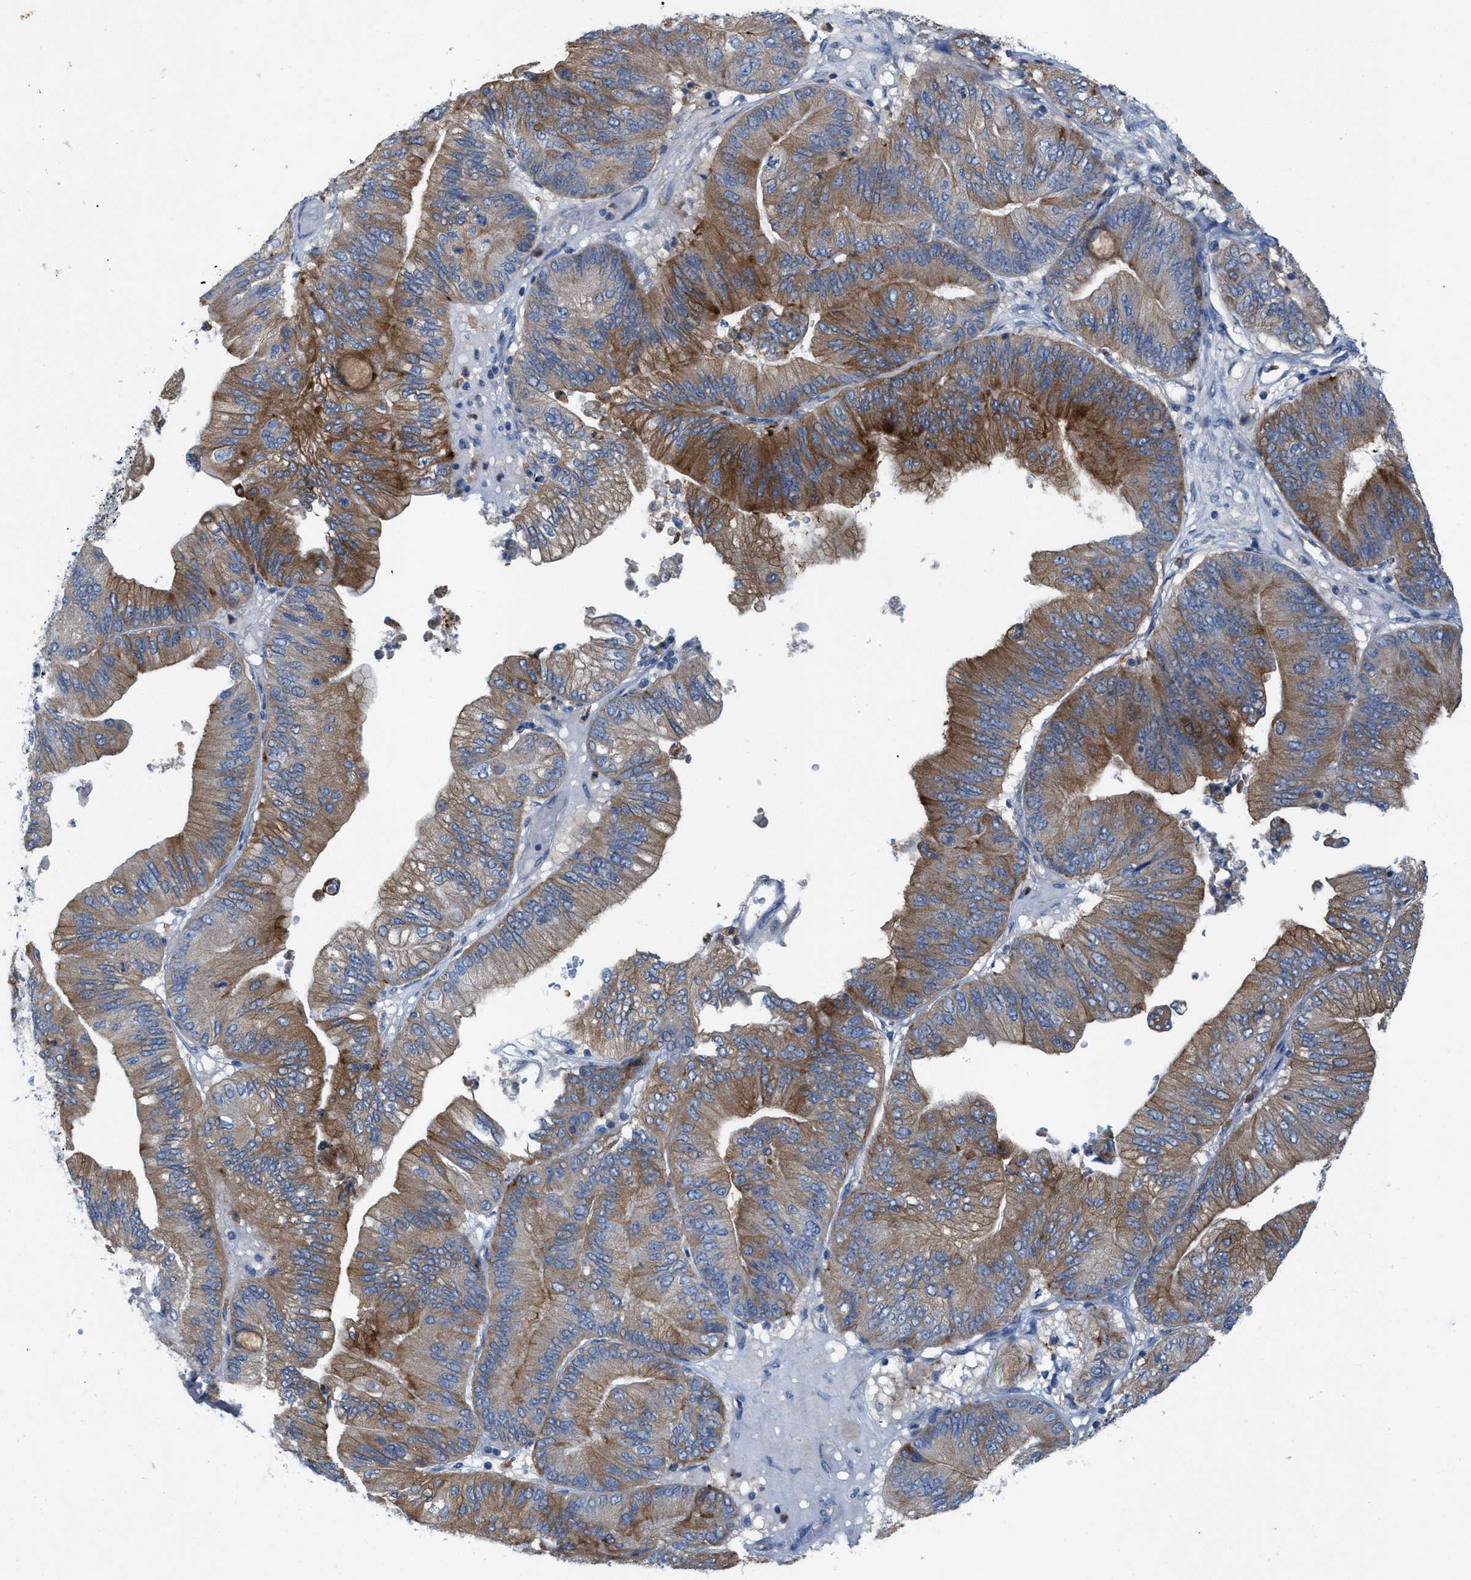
{"staining": {"intensity": "moderate", "quantity": ">75%", "location": "cytoplasmic/membranous"}, "tissue": "ovarian cancer", "cell_type": "Tumor cells", "image_type": "cancer", "snomed": [{"axis": "morphology", "description": "Cystadenocarcinoma, mucinous, NOS"}, {"axis": "topography", "description": "Ovary"}], "caption": "IHC of human ovarian cancer (mucinous cystadenocarcinoma) shows medium levels of moderate cytoplasmic/membranous staining in about >75% of tumor cells.", "gene": "PLPPR5", "patient": {"sex": "female", "age": 61}}